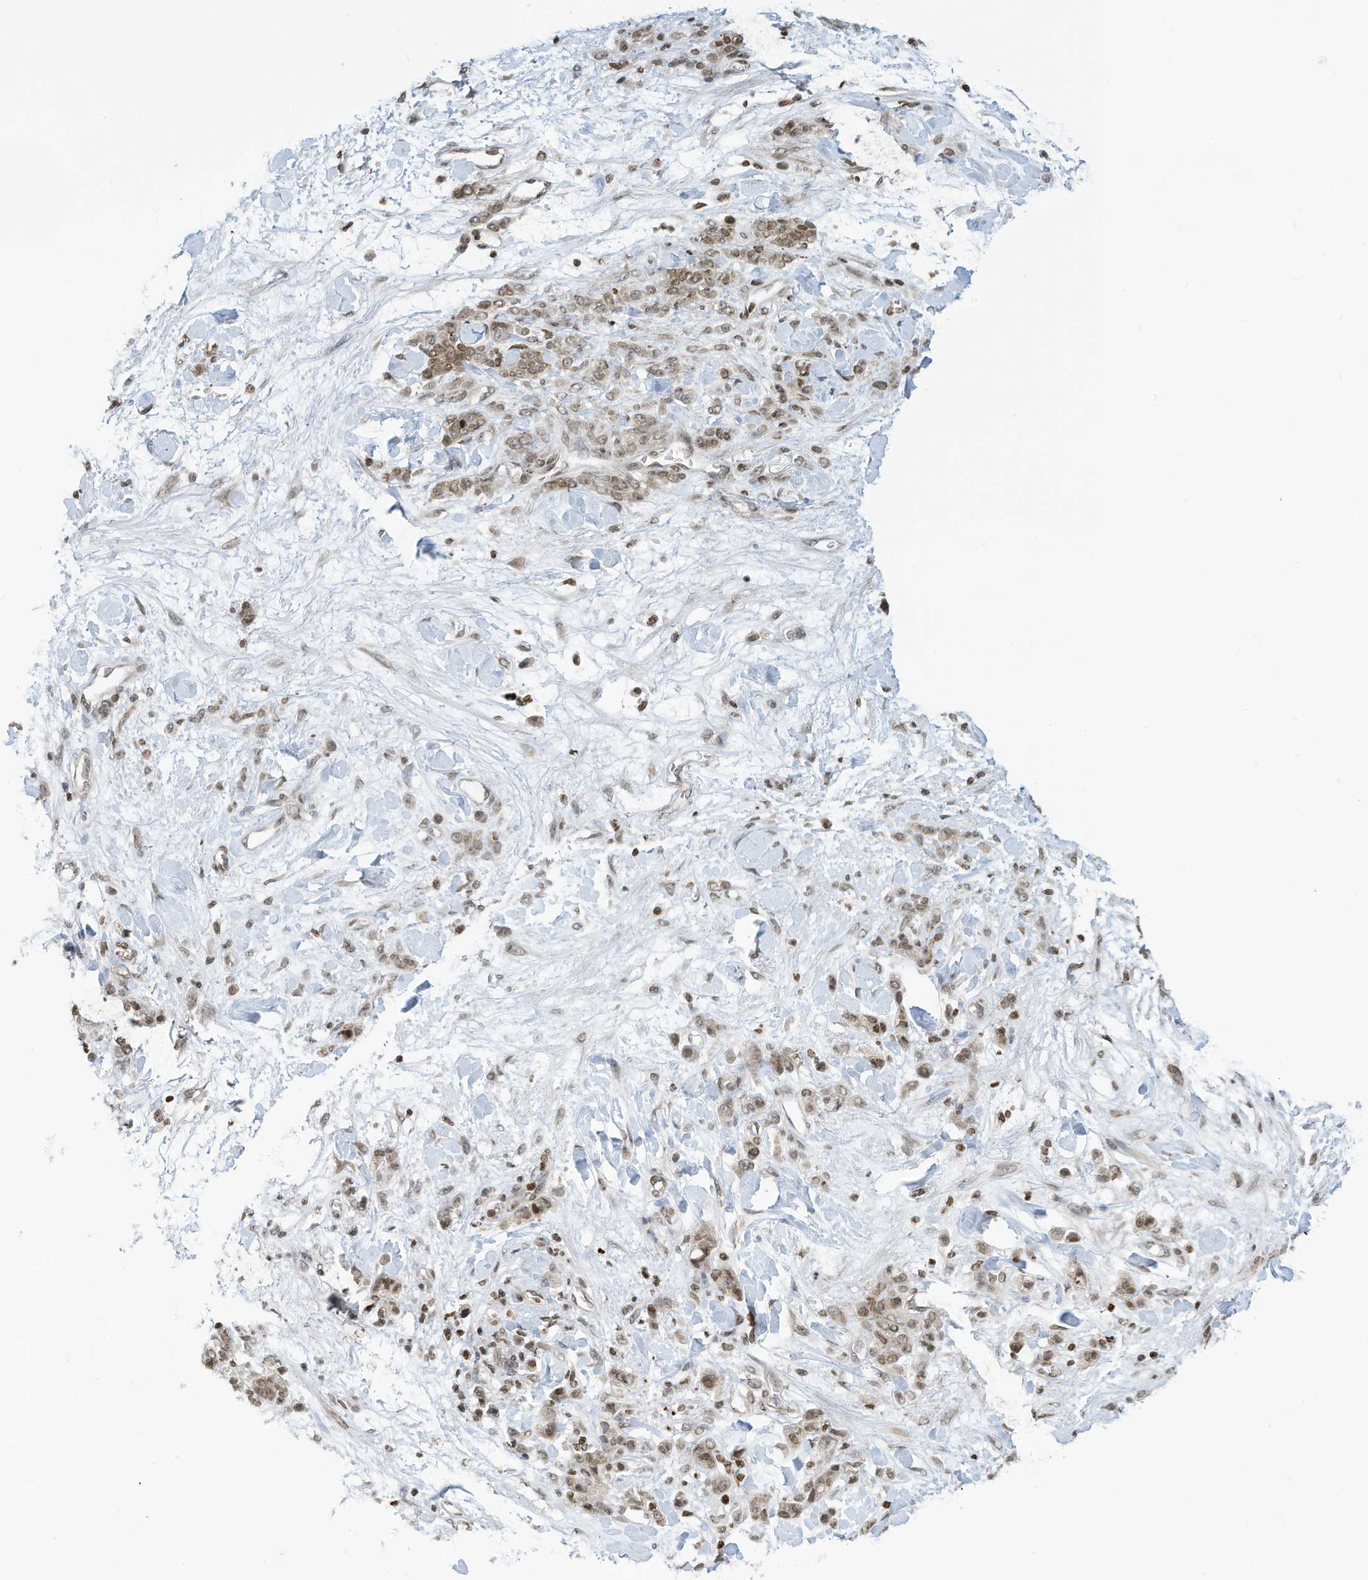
{"staining": {"intensity": "weak", "quantity": ">75%", "location": "nuclear"}, "tissue": "stomach cancer", "cell_type": "Tumor cells", "image_type": "cancer", "snomed": [{"axis": "morphology", "description": "Normal tissue, NOS"}, {"axis": "morphology", "description": "Adenocarcinoma, NOS"}, {"axis": "topography", "description": "Stomach"}], "caption": "Adenocarcinoma (stomach) tissue shows weak nuclear expression in approximately >75% of tumor cells (IHC, brightfield microscopy, high magnification).", "gene": "ADI1", "patient": {"sex": "male", "age": 82}}